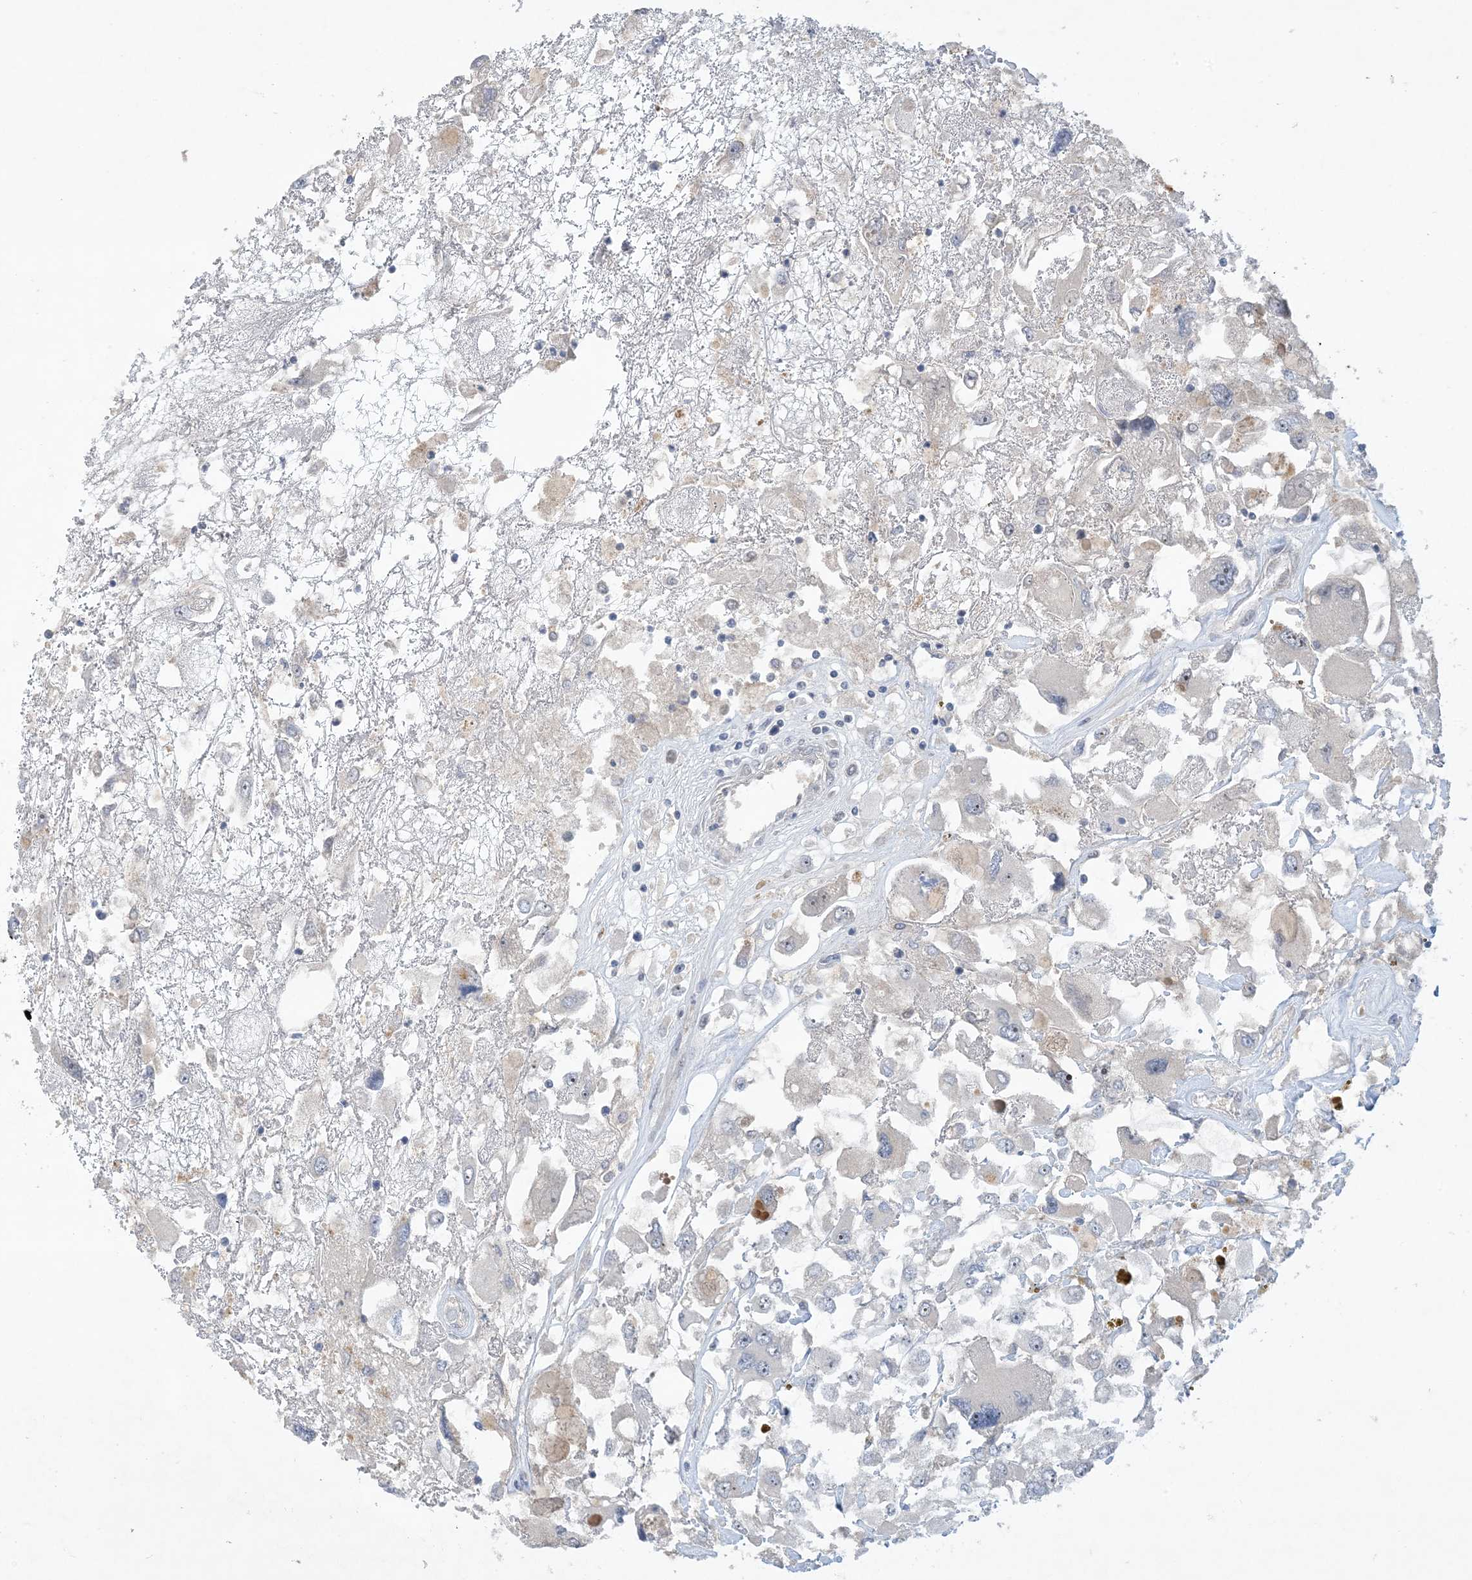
{"staining": {"intensity": "negative", "quantity": "none", "location": "none"}, "tissue": "renal cancer", "cell_type": "Tumor cells", "image_type": "cancer", "snomed": [{"axis": "morphology", "description": "Adenocarcinoma, NOS"}, {"axis": "topography", "description": "Kidney"}], "caption": "This is an IHC photomicrograph of human adenocarcinoma (renal). There is no expression in tumor cells.", "gene": "UBE2E1", "patient": {"sex": "female", "age": 52}}